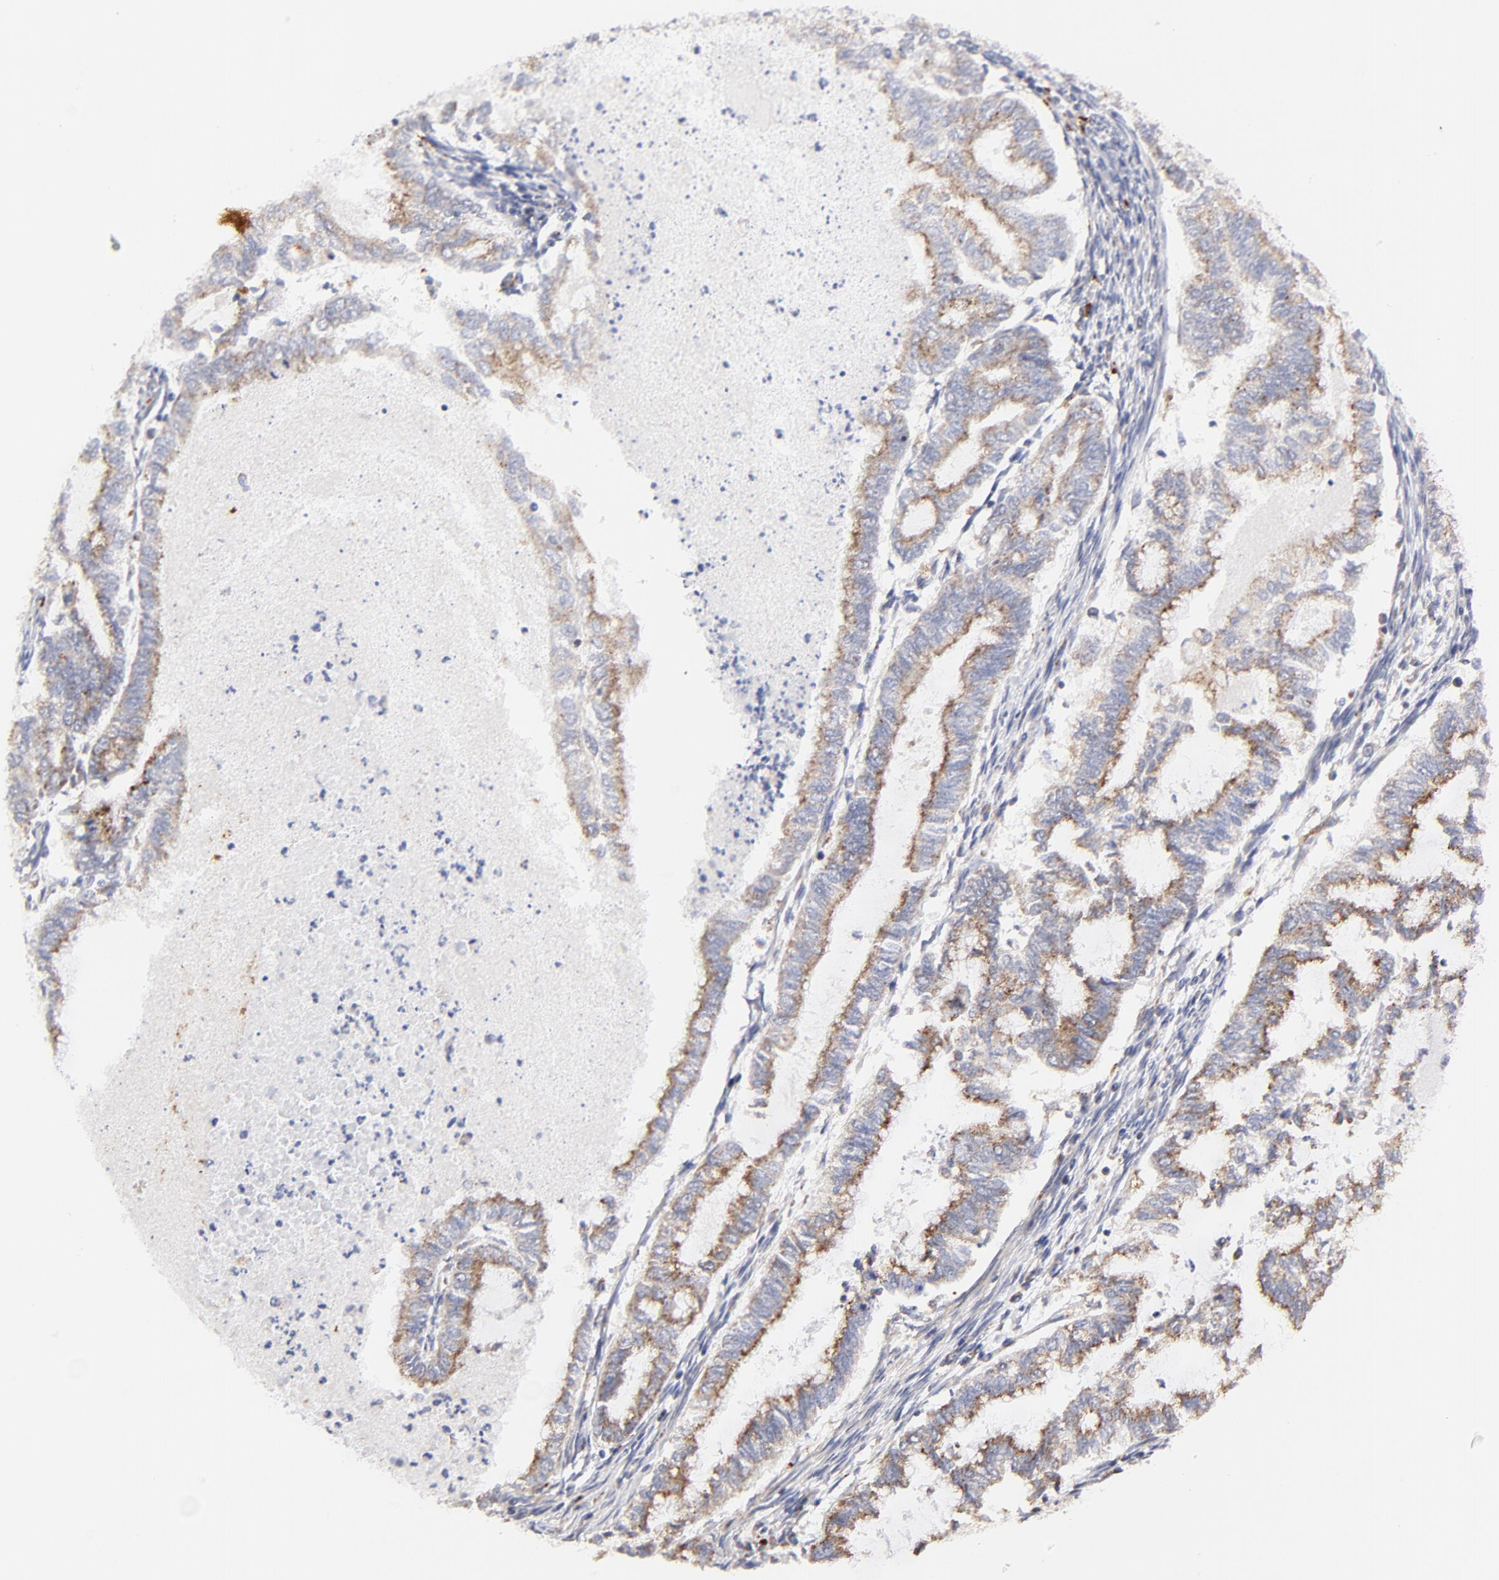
{"staining": {"intensity": "weak", "quantity": ">75%", "location": "cytoplasmic/membranous"}, "tissue": "endometrial cancer", "cell_type": "Tumor cells", "image_type": "cancer", "snomed": [{"axis": "morphology", "description": "Adenocarcinoma, NOS"}, {"axis": "topography", "description": "Endometrium"}], "caption": "Protein staining shows weak cytoplasmic/membranous staining in about >75% of tumor cells in endometrial adenocarcinoma.", "gene": "MAP2K7", "patient": {"sex": "female", "age": 79}}